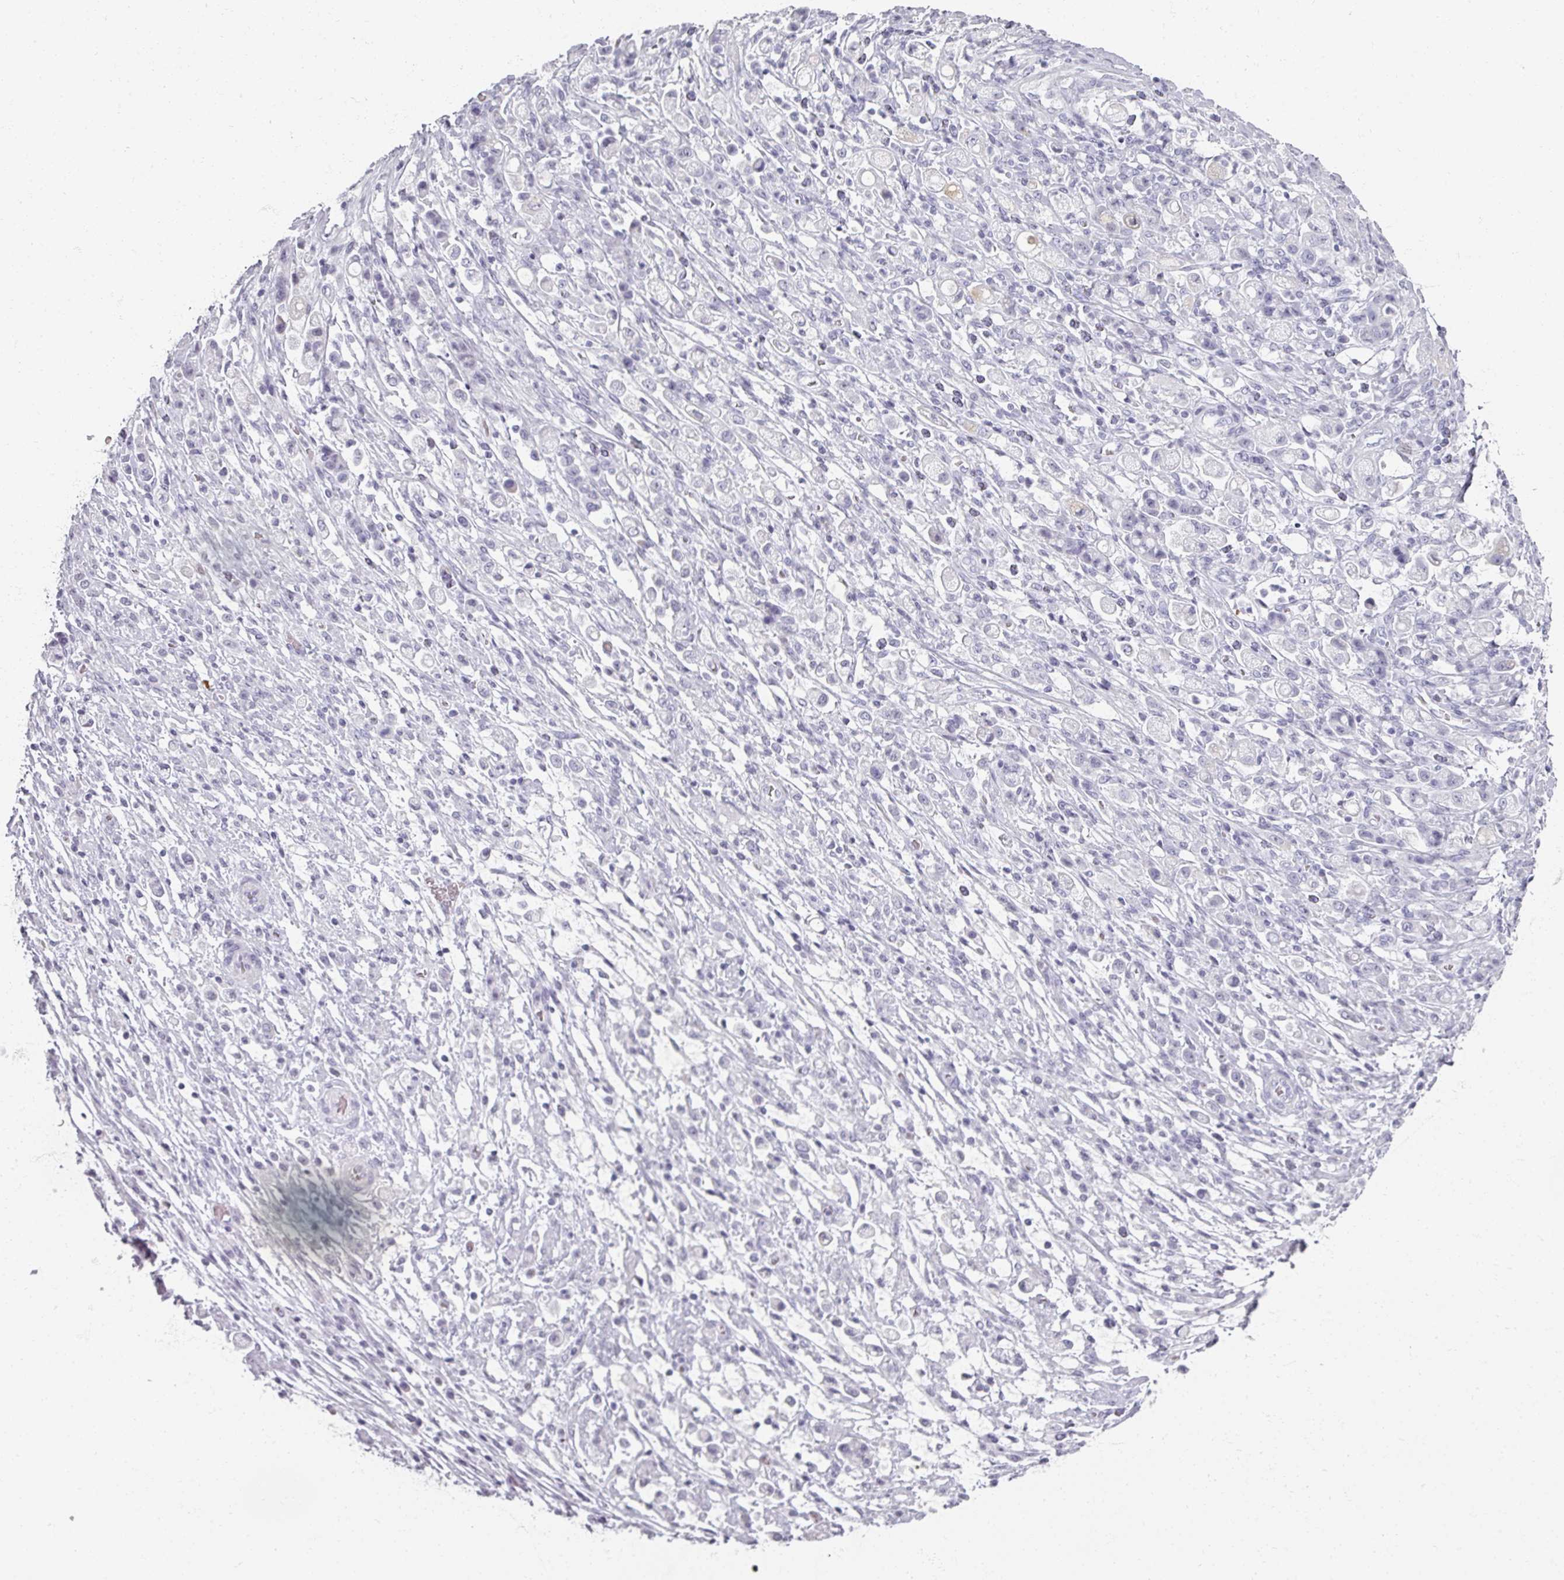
{"staining": {"intensity": "negative", "quantity": "none", "location": "none"}, "tissue": "stomach cancer", "cell_type": "Tumor cells", "image_type": "cancer", "snomed": [{"axis": "morphology", "description": "Adenocarcinoma, NOS"}, {"axis": "topography", "description": "Stomach"}], "caption": "IHC micrograph of stomach cancer (adenocarcinoma) stained for a protein (brown), which shows no positivity in tumor cells.", "gene": "REG3G", "patient": {"sex": "female", "age": 60}}